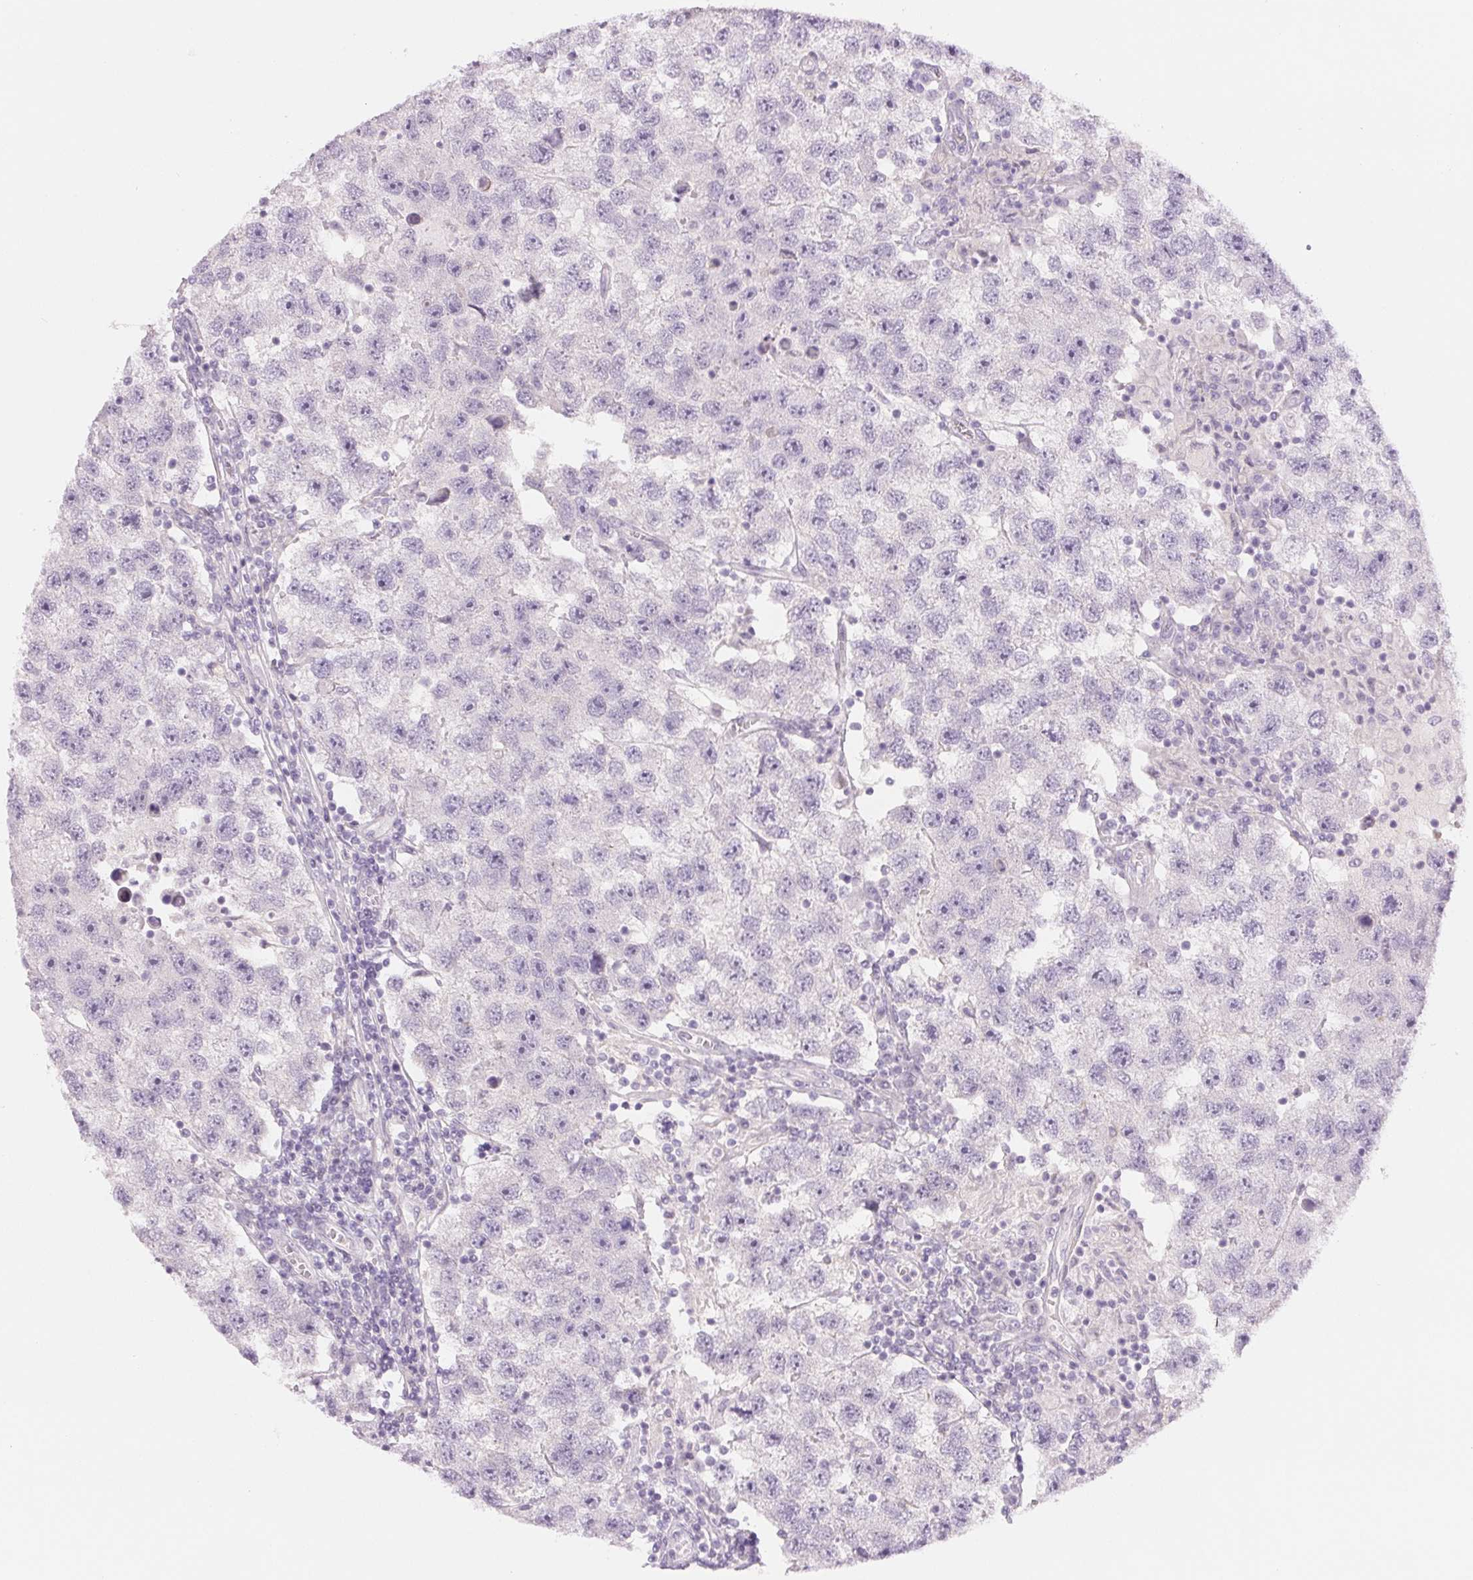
{"staining": {"intensity": "negative", "quantity": "none", "location": "none"}, "tissue": "testis cancer", "cell_type": "Tumor cells", "image_type": "cancer", "snomed": [{"axis": "morphology", "description": "Seminoma, NOS"}, {"axis": "topography", "description": "Testis"}], "caption": "Protein analysis of testis cancer (seminoma) reveals no significant positivity in tumor cells.", "gene": "CCDC168", "patient": {"sex": "male", "age": 26}}